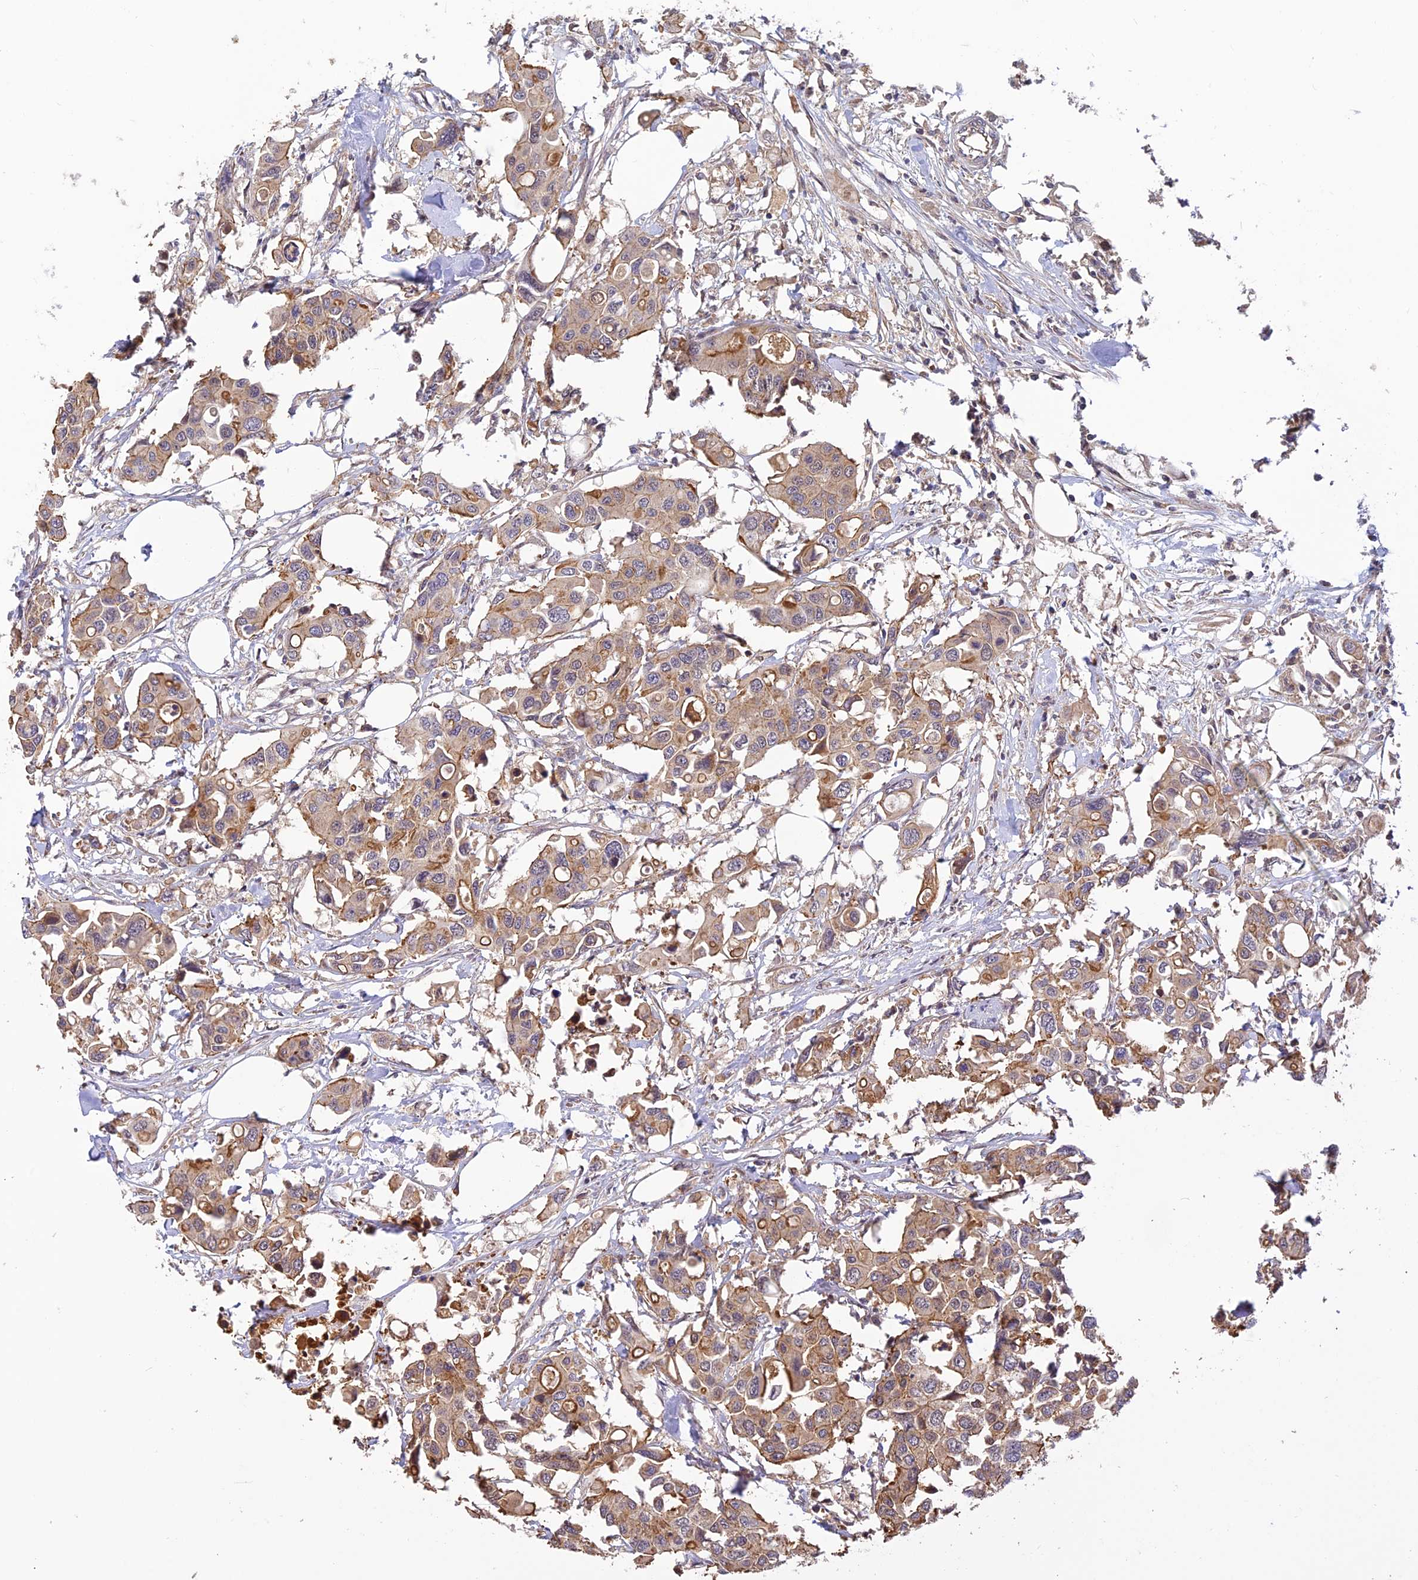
{"staining": {"intensity": "weak", "quantity": ">75%", "location": "cytoplasmic/membranous"}, "tissue": "colorectal cancer", "cell_type": "Tumor cells", "image_type": "cancer", "snomed": [{"axis": "morphology", "description": "Adenocarcinoma, NOS"}, {"axis": "topography", "description": "Colon"}], "caption": "Brown immunohistochemical staining in human colorectal adenocarcinoma reveals weak cytoplasmic/membranous staining in approximately >75% of tumor cells. (DAB (3,3'-diaminobenzidine) IHC with brightfield microscopy, high magnification).", "gene": "PIKFYVE", "patient": {"sex": "male", "age": 77}}